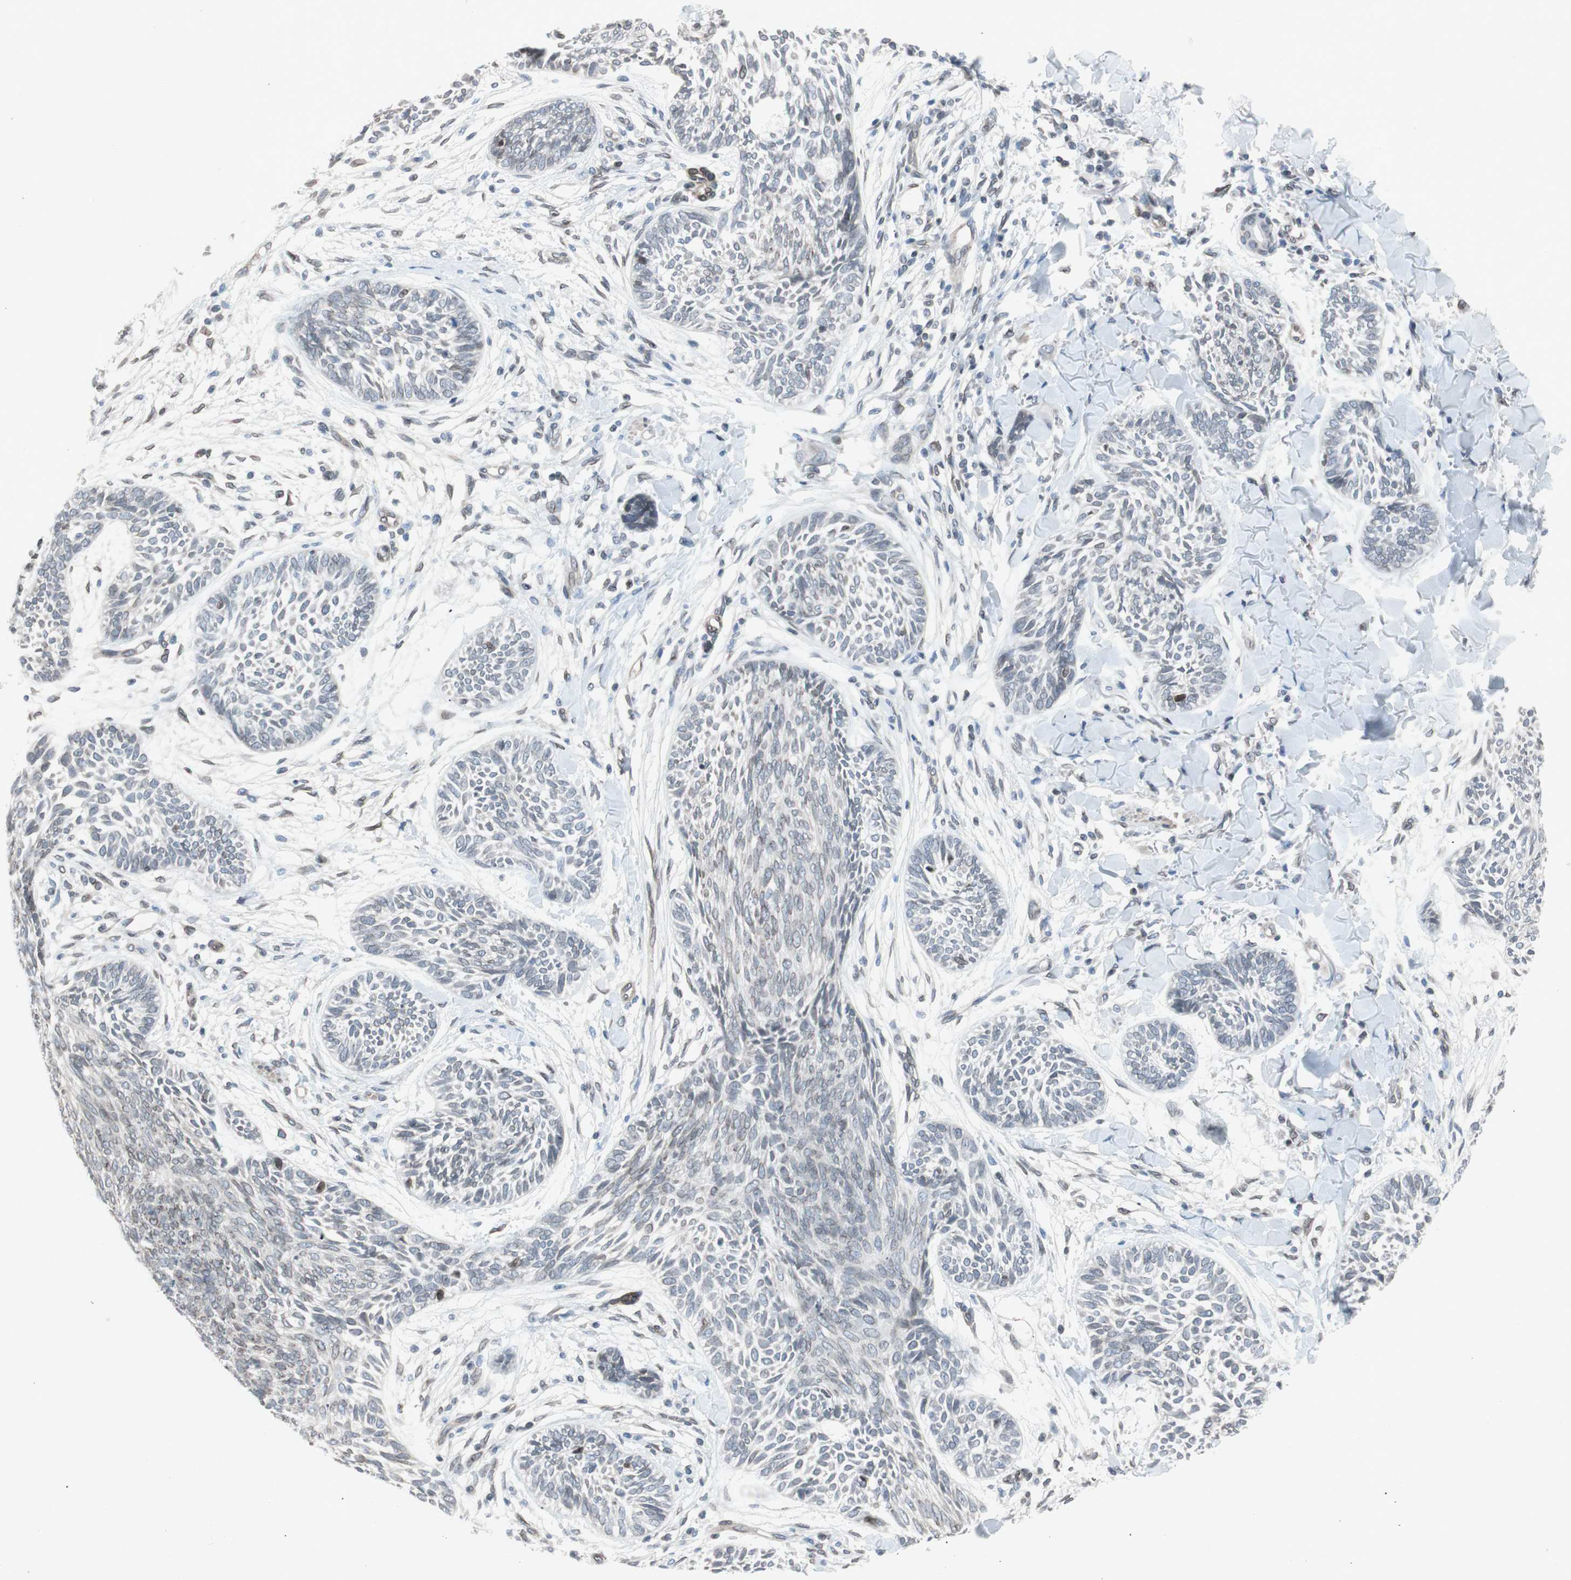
{"staining": {"intensity": "negative", "quantity": "none", "location": "none"}, "tissue": "skin cancer", "cell_type": "Tumor cells", "image_type": "cancer", "snomed": [{"axis": "morphology", "description": "Papilloma, NOS"}, {"axis": "morphology", "description": "Basal cell carcinoma"}, {"axis": "topography", "description": "Skin"}], "caption": "This is an immunohistochemistry micrograph of skin cancer. There is no positivity in tumor cells.", "gene": "ARNT2", "patient": {"sex": "male", "age": 87}}